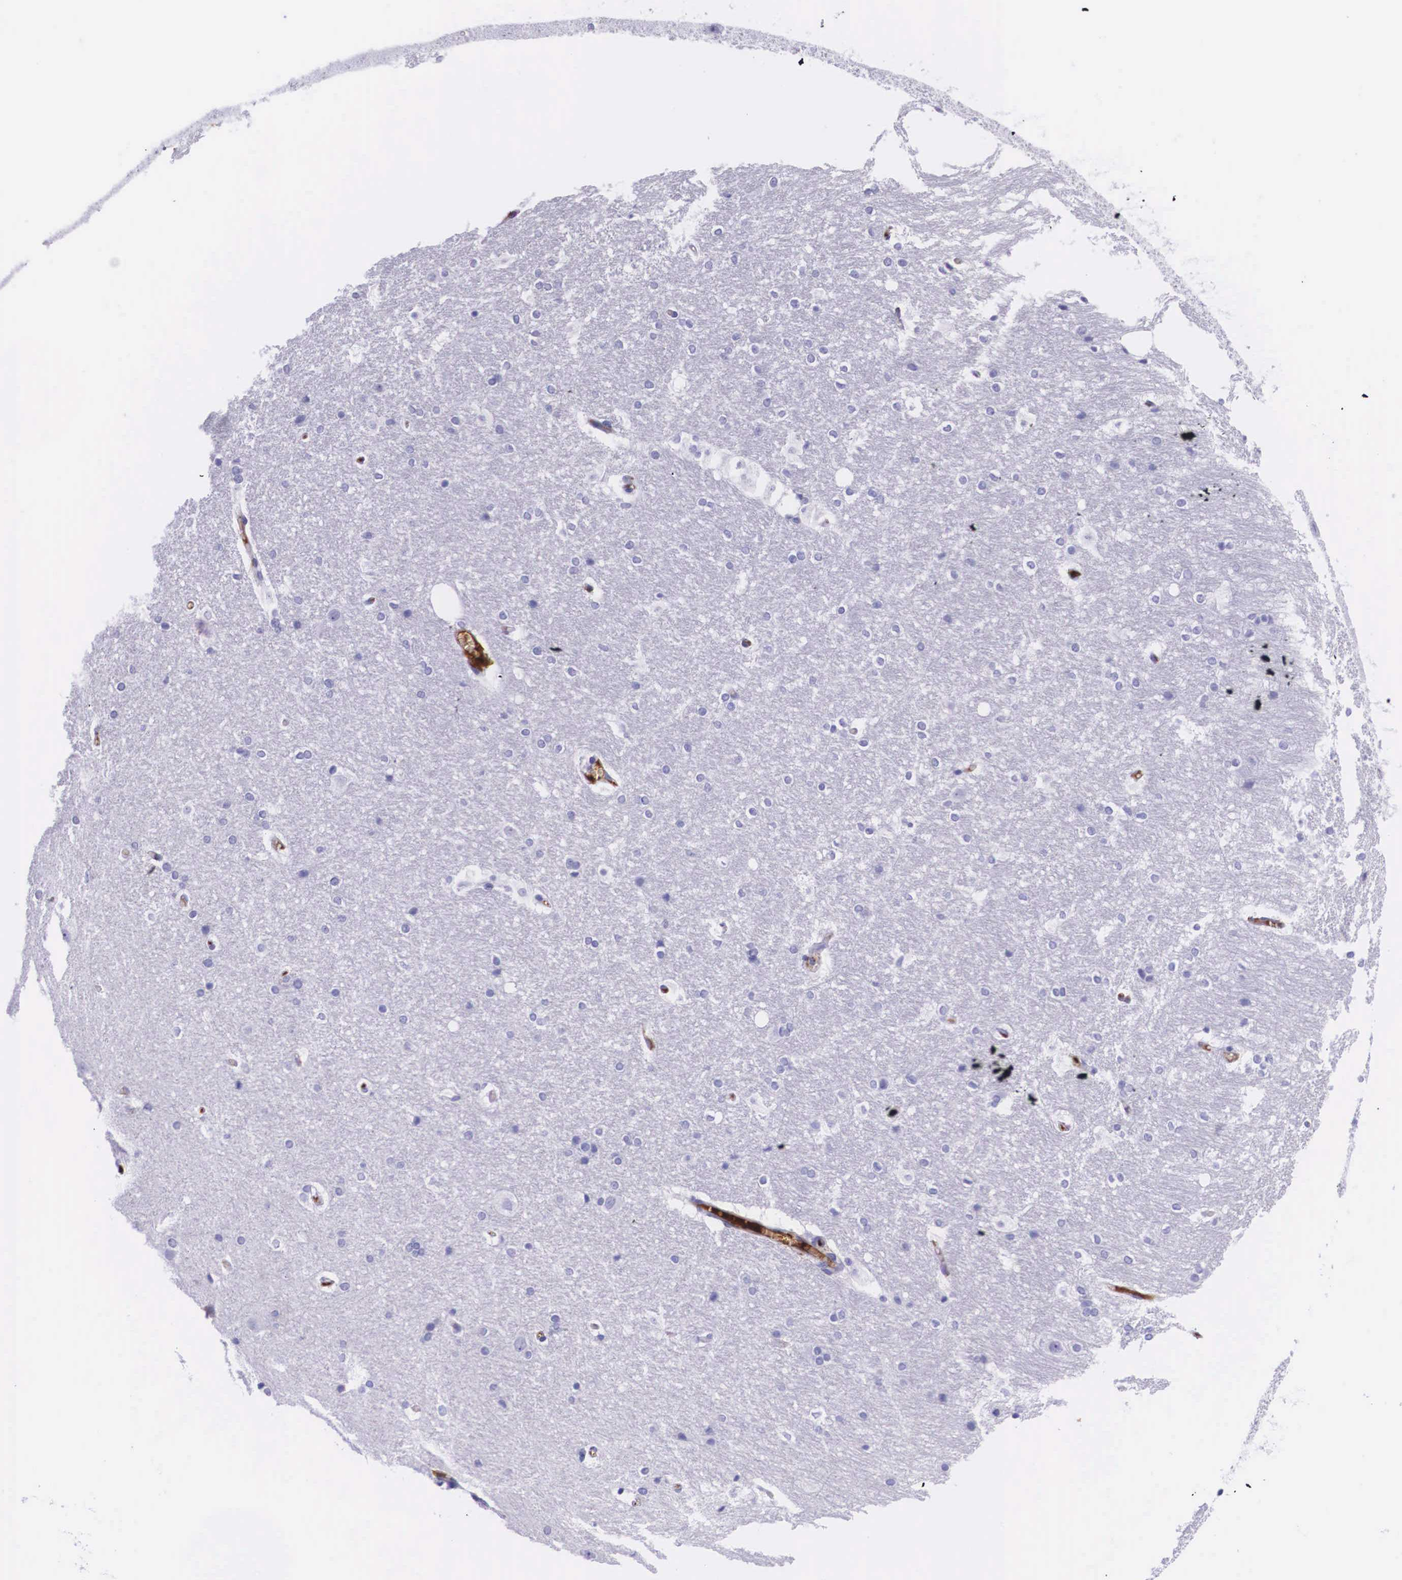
{"staining": {"intensity": "moderate", "quantity": "<25%", "location": "nuclear"}, "tissue": "hippocampus", "cell_type": "Glial cells", "image_type": "normal", "snomed": [{"axis": "morphology", "description": "Normal tissue, NOS"}, {"axis": "topography", "description": "Hippocampus"}], "caption": "High-power microscopy captured an immunohistochemistry histopathology image of benign hippocampus, revealing moderate nuclear positivity in approximately <25% of glial cells. The staining was performed using DAB, with brown indicating positive protein expression. Nuclei are stained blue with hematoxylin.", "gene": "PLG", "patient": {"sex": "female", "age": 19}}